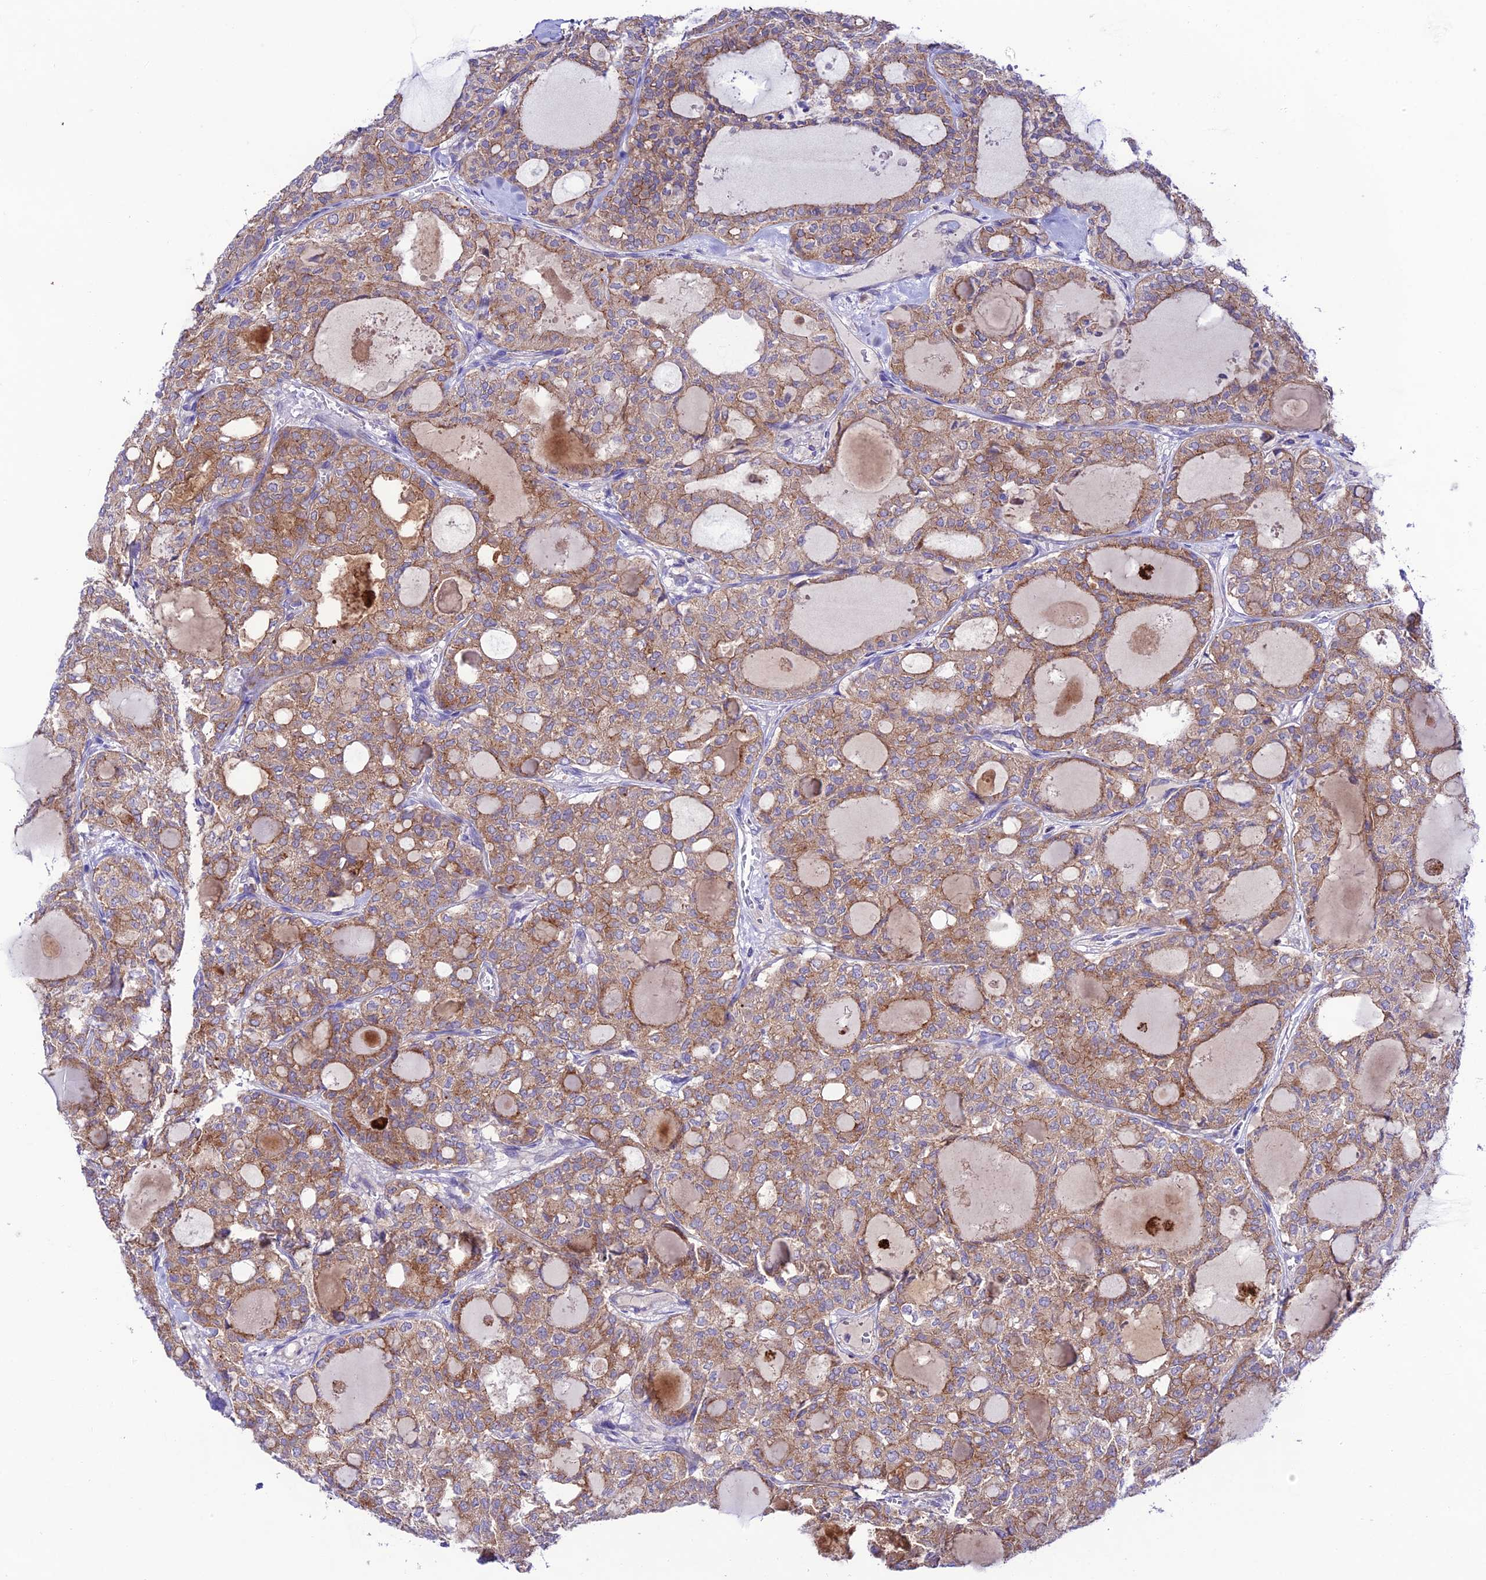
{"staining": {"intensity": "moderate", "quantity": ">75%", "location": "cytoplasmic/membranous"}, "tissue": "thyroid cancer", "cell_type": "Tumor cells", "image_type": "cancer", "snomed": [{"axis": "morphology", "description": "Follicular adenoma carcinoma, NOS"}, {"axis": "topography", "description": "Thyroid gland"}], "caption": "This histopathology image demonstrates IHC staining of follicular adenoma carcinoma (thyroid), with medium moderate cytoplasmic/membranous staining in approximately >75% of tumor cells.", "gene": "LACTB2", "patient": {"sex": "male", "age": 75}}